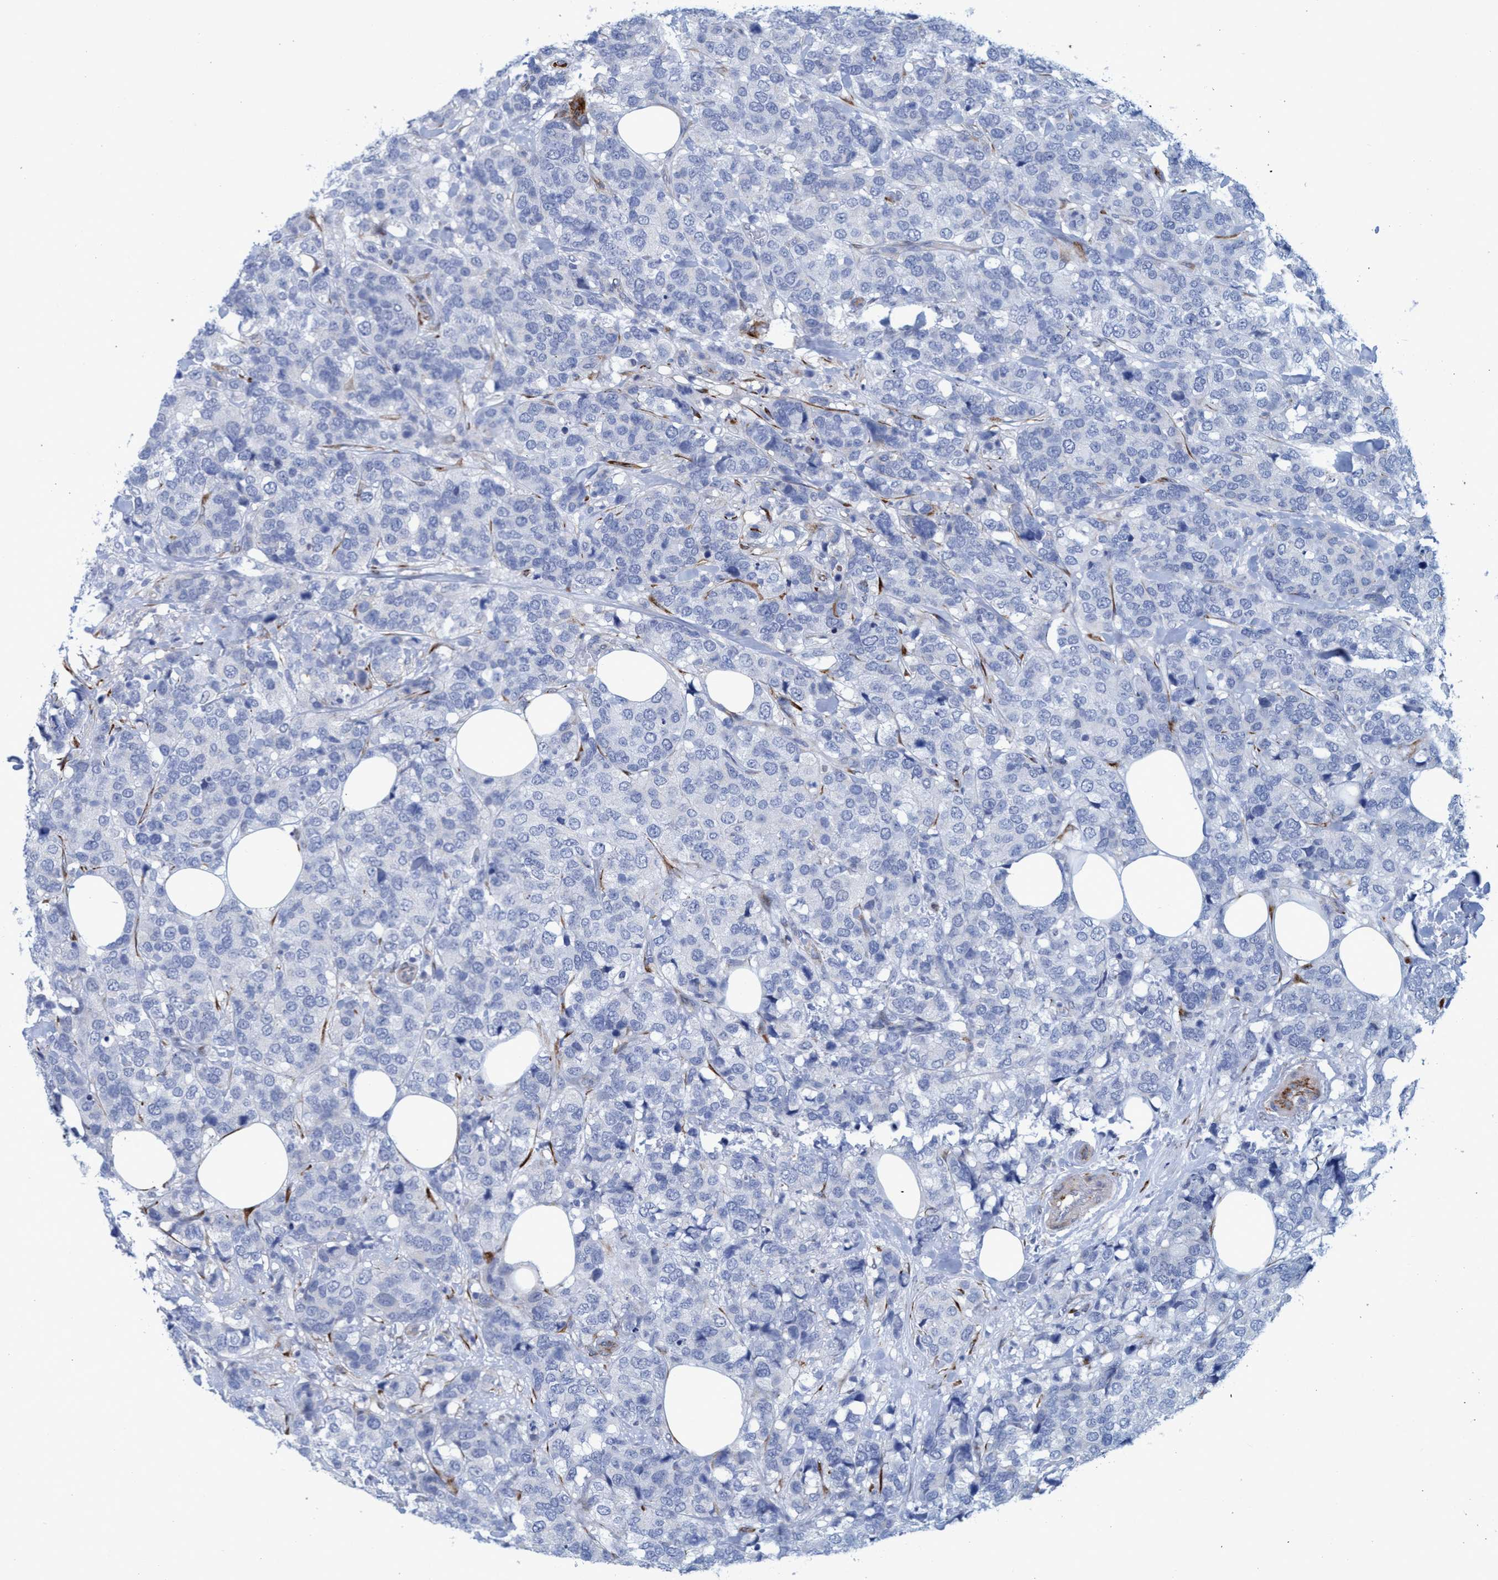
{"staining": {"intensity": "negative", "quantity": "none", "location": "none"}, "tissue": "breast cancer", "cell_type": "Tumor cells", "image_type": "cancer", "snomed": [{"axis": "morphology", "description": "Lobular carcinoma"}, {"axis": "topography", "description": "Breast"}], "caption": "Protein analysis of breast lobular carcinoma reveals no significant staining in tumor cells.", "gene": "SLC43A2", "patient": {"sex": "female", "age": 59}}